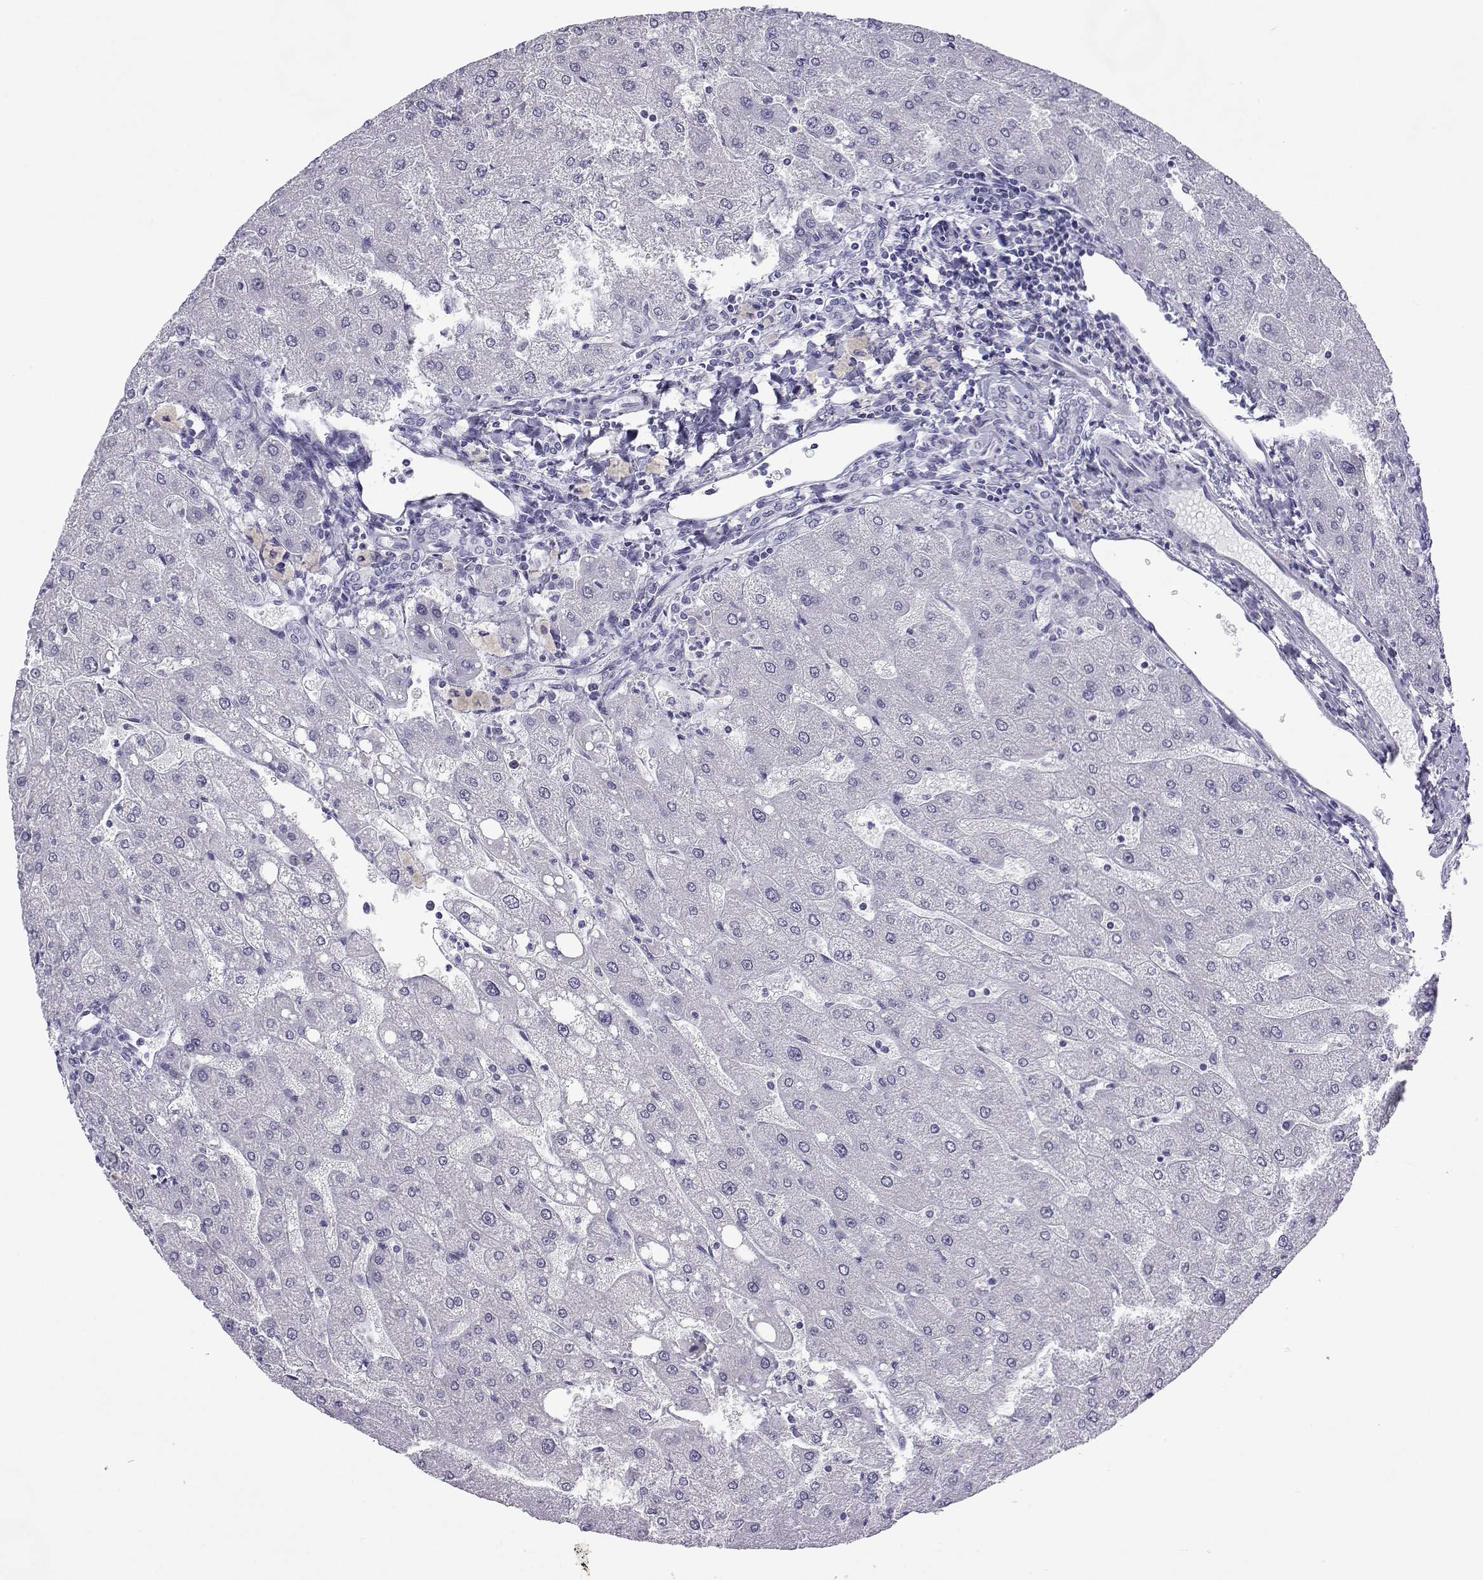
{"staining": {"intensity": "negative", "quantity": "none", "location": "none"}, "tissue": "liver", "cell_type": "Cholangiocytes", "image_type": "normal", "snomed": [{"axis": "morphology", "description": "Normal tissue, NOS"}, {"axis": "topography", "description": "Liver"}], "caption": "An image of human liver is negative for staining in cholangiocytes. The staining is performed using DAB (3,3'-diaminobenzidine) brown chromogen with nuclei counter-stained in using hematoxylin.", "gene": "ACTL7A", "patient": {"sex": "male", "age": 67}}